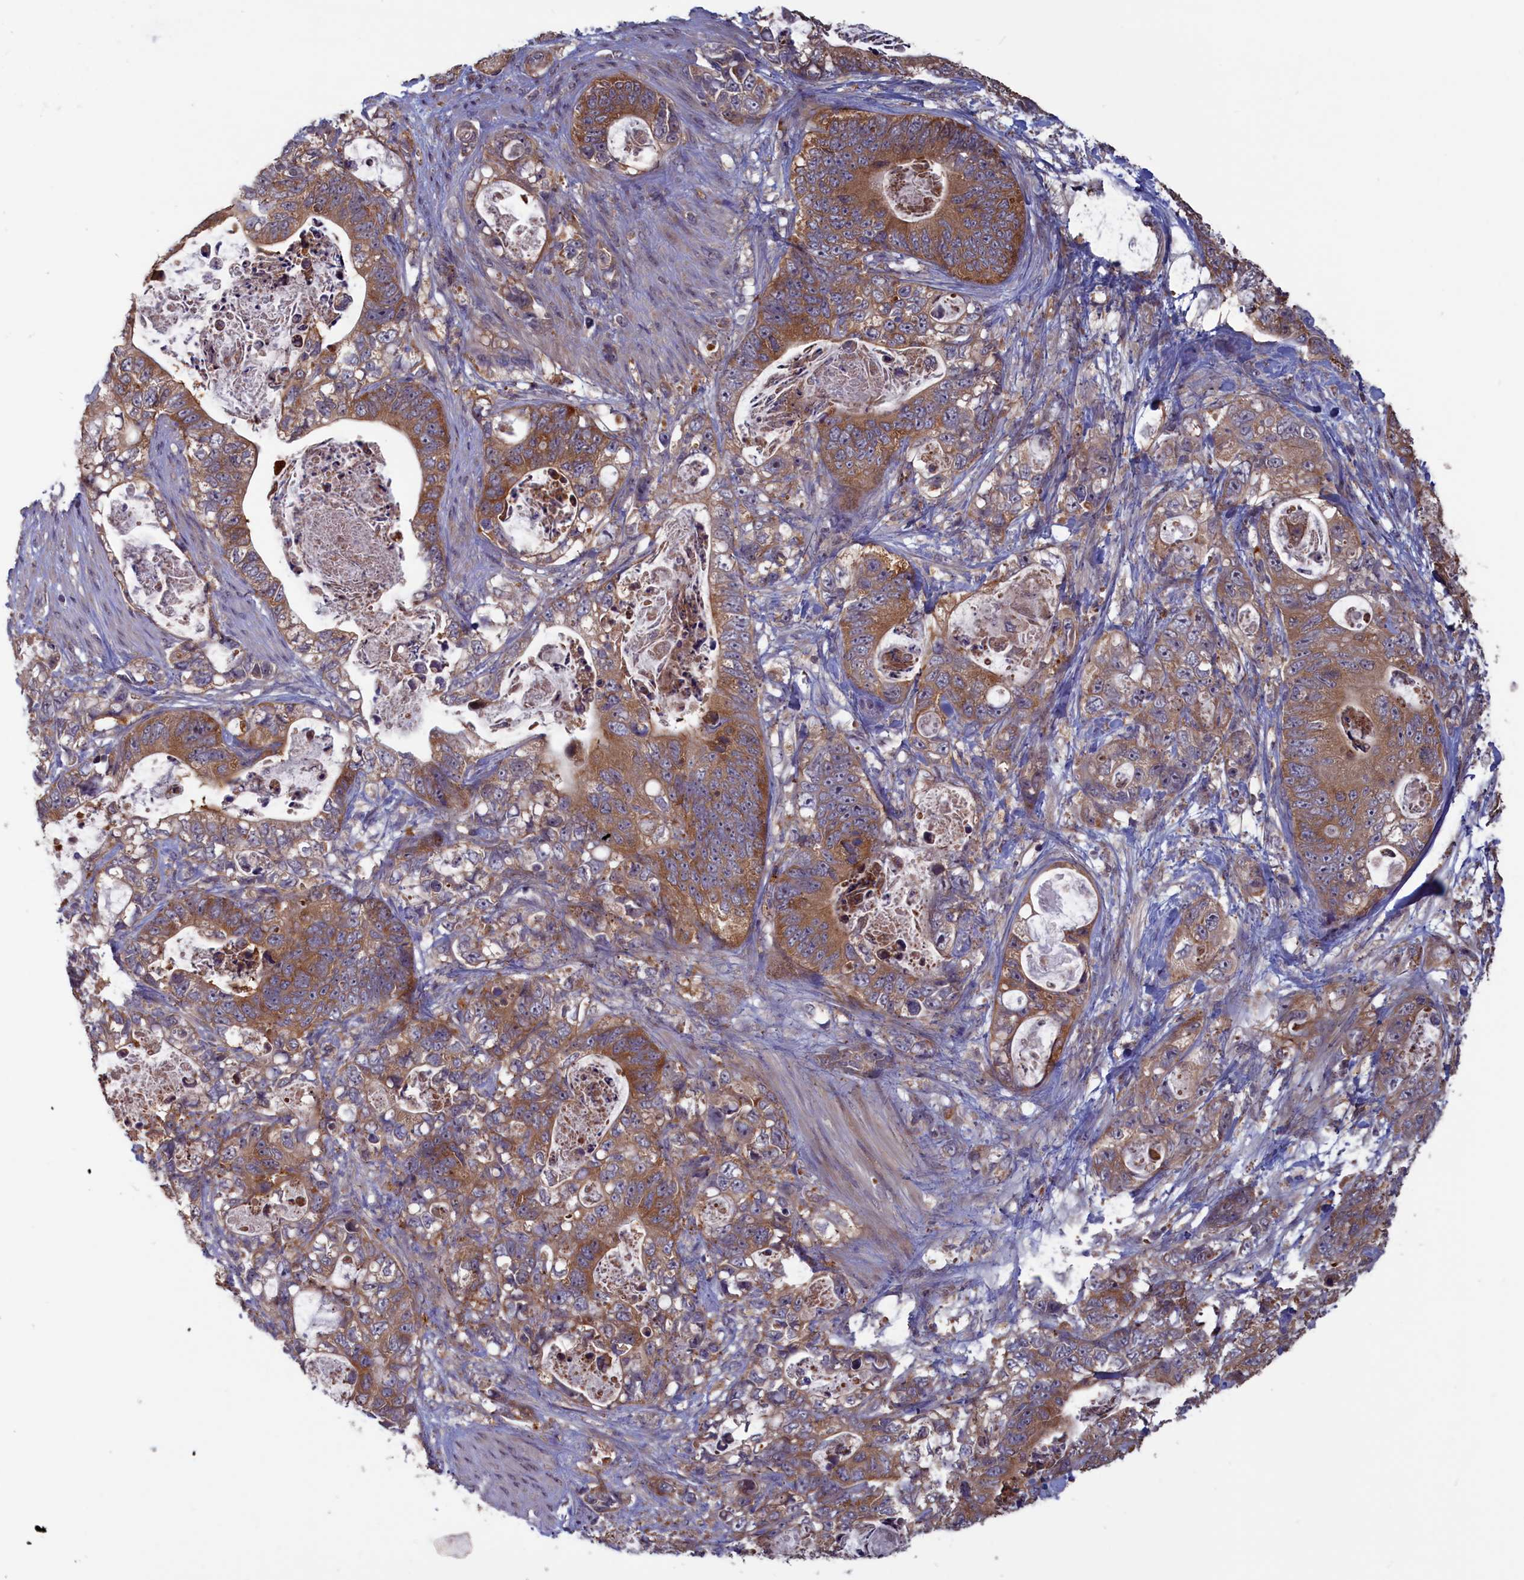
{"staining": {"intensity": "moderate", "quantity": ">75%", "location": "cytoplasmic/membranous"}, "tissue": "stomach cancer", "cell_type": "Tumor cells", "image_type": "cancer", "snomed": [{"axis": "morphology", "description": "Normal tissue, NOS"}, {"axis": "morphology", "description": "Adenocarcinoma, NOS"}, {"axis": "topography", "description": "Stomach"}], "caption": "Adenocarcinoma (stomach) stained for a protein reveals moderate cytoplasmic/membranous positivity in tumor cells. Using DAB (3,3'-diaminobenzidine) (brown) and hematoxylin (blue) stains, captured at high magnification using brightfield microscopy.", "gene": "CACTIN", "patient": {"sex": "female", "age": 89}}